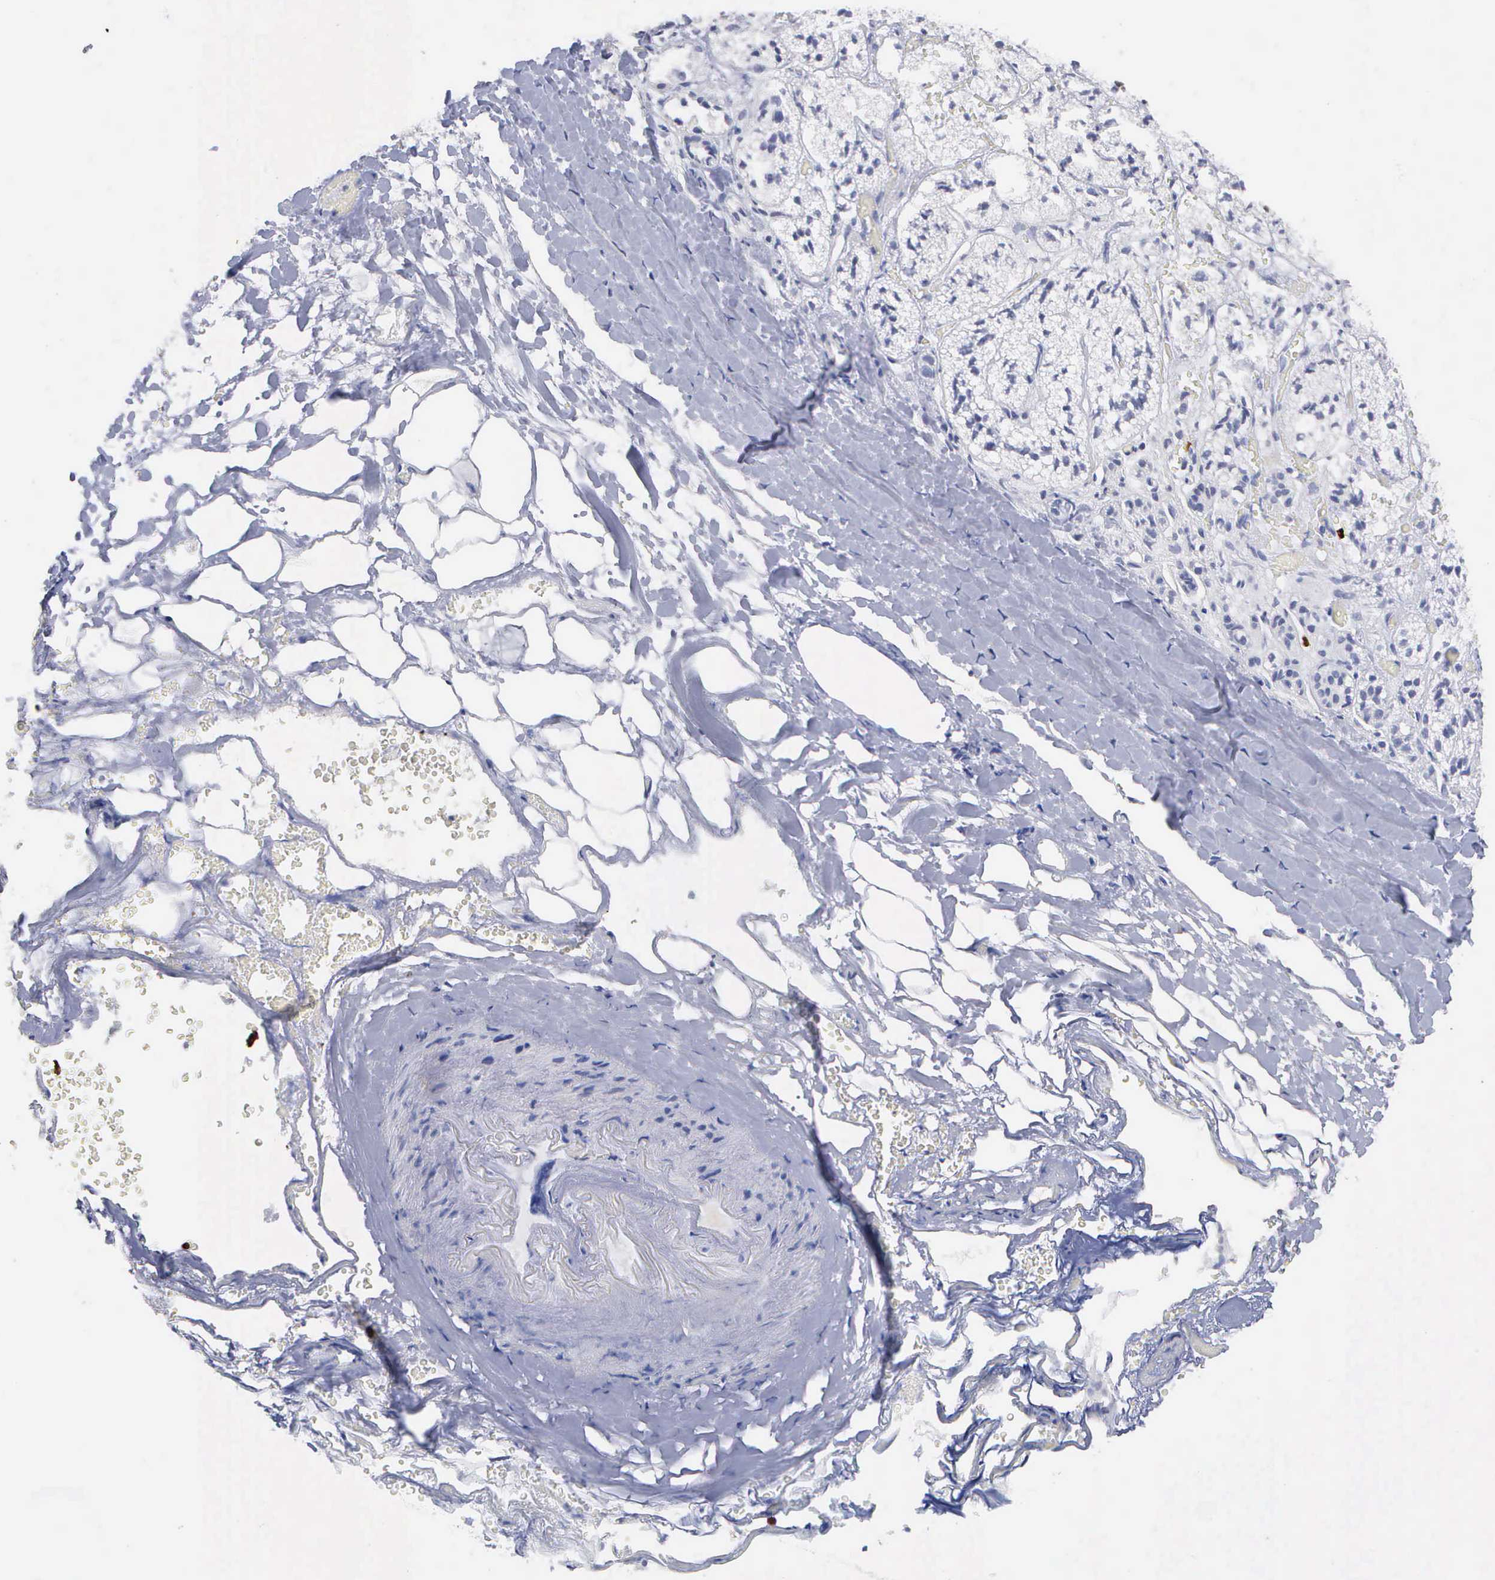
{"staining": {"intensity": "negative", "quantity": "none", "location": "none"}, "tissue": "adrenal gland", "cell_type": "Glandular cells", "image_type": "normal", "snomed": [{"axis": "morphology", "description": "Normal tissue, NOS"}, {"axis": "topography", "description": "Adrenal gland"}], "caption": "DAB (3,3'-diaminobenzidine) immunohistochemical staining of normal human adrenal gland displays no significant staining in glandular cells. Nuclei are stained in blue.", "gene": "SPIN3", "patient": {"sex": "male", "age": 53}}